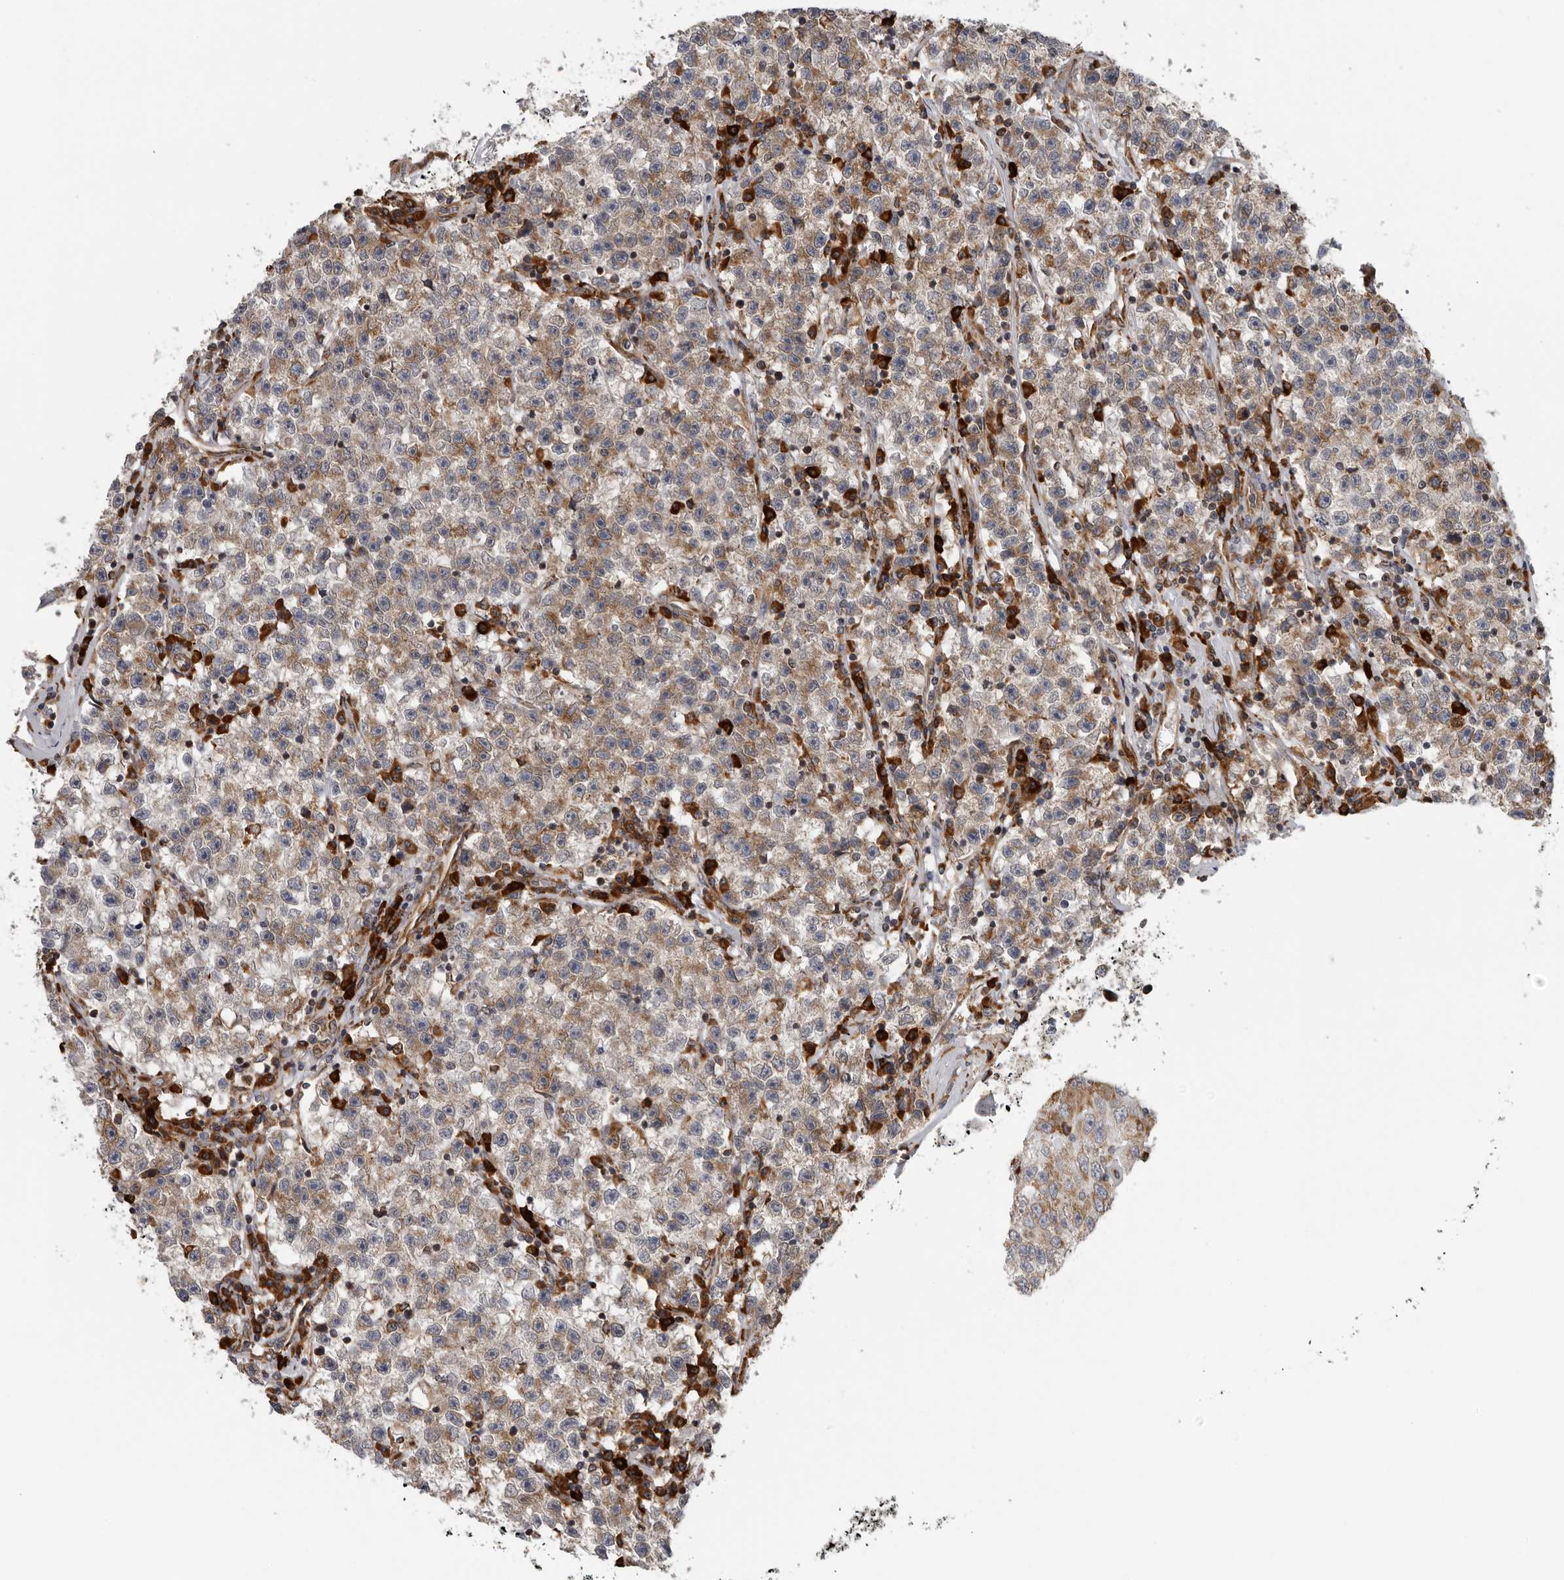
{"staining": {"intensity": "moderate", "quantity": ">75%", "location": "cytoplasmic/membranous"}, "tissue": "testis cancer", "cell_type": "Tumor cells", "image_type": "cancer", "snomed": [{"axis": "morphology", "description": "Seminoma, NOS"}, {"axis": "topography", "description": "Testis"}], "caption": "DAB immunohistochemical staining of testis cancer (seminoma) demonstrates moderate cytoplasmic/membranous protein positivity in about >75% of tumor cells. The protein of interest is shown in brown color, while the nuclei are stained blue.", "gene": "ALPK2", "patient": {"sex": "male", "age": 22}}